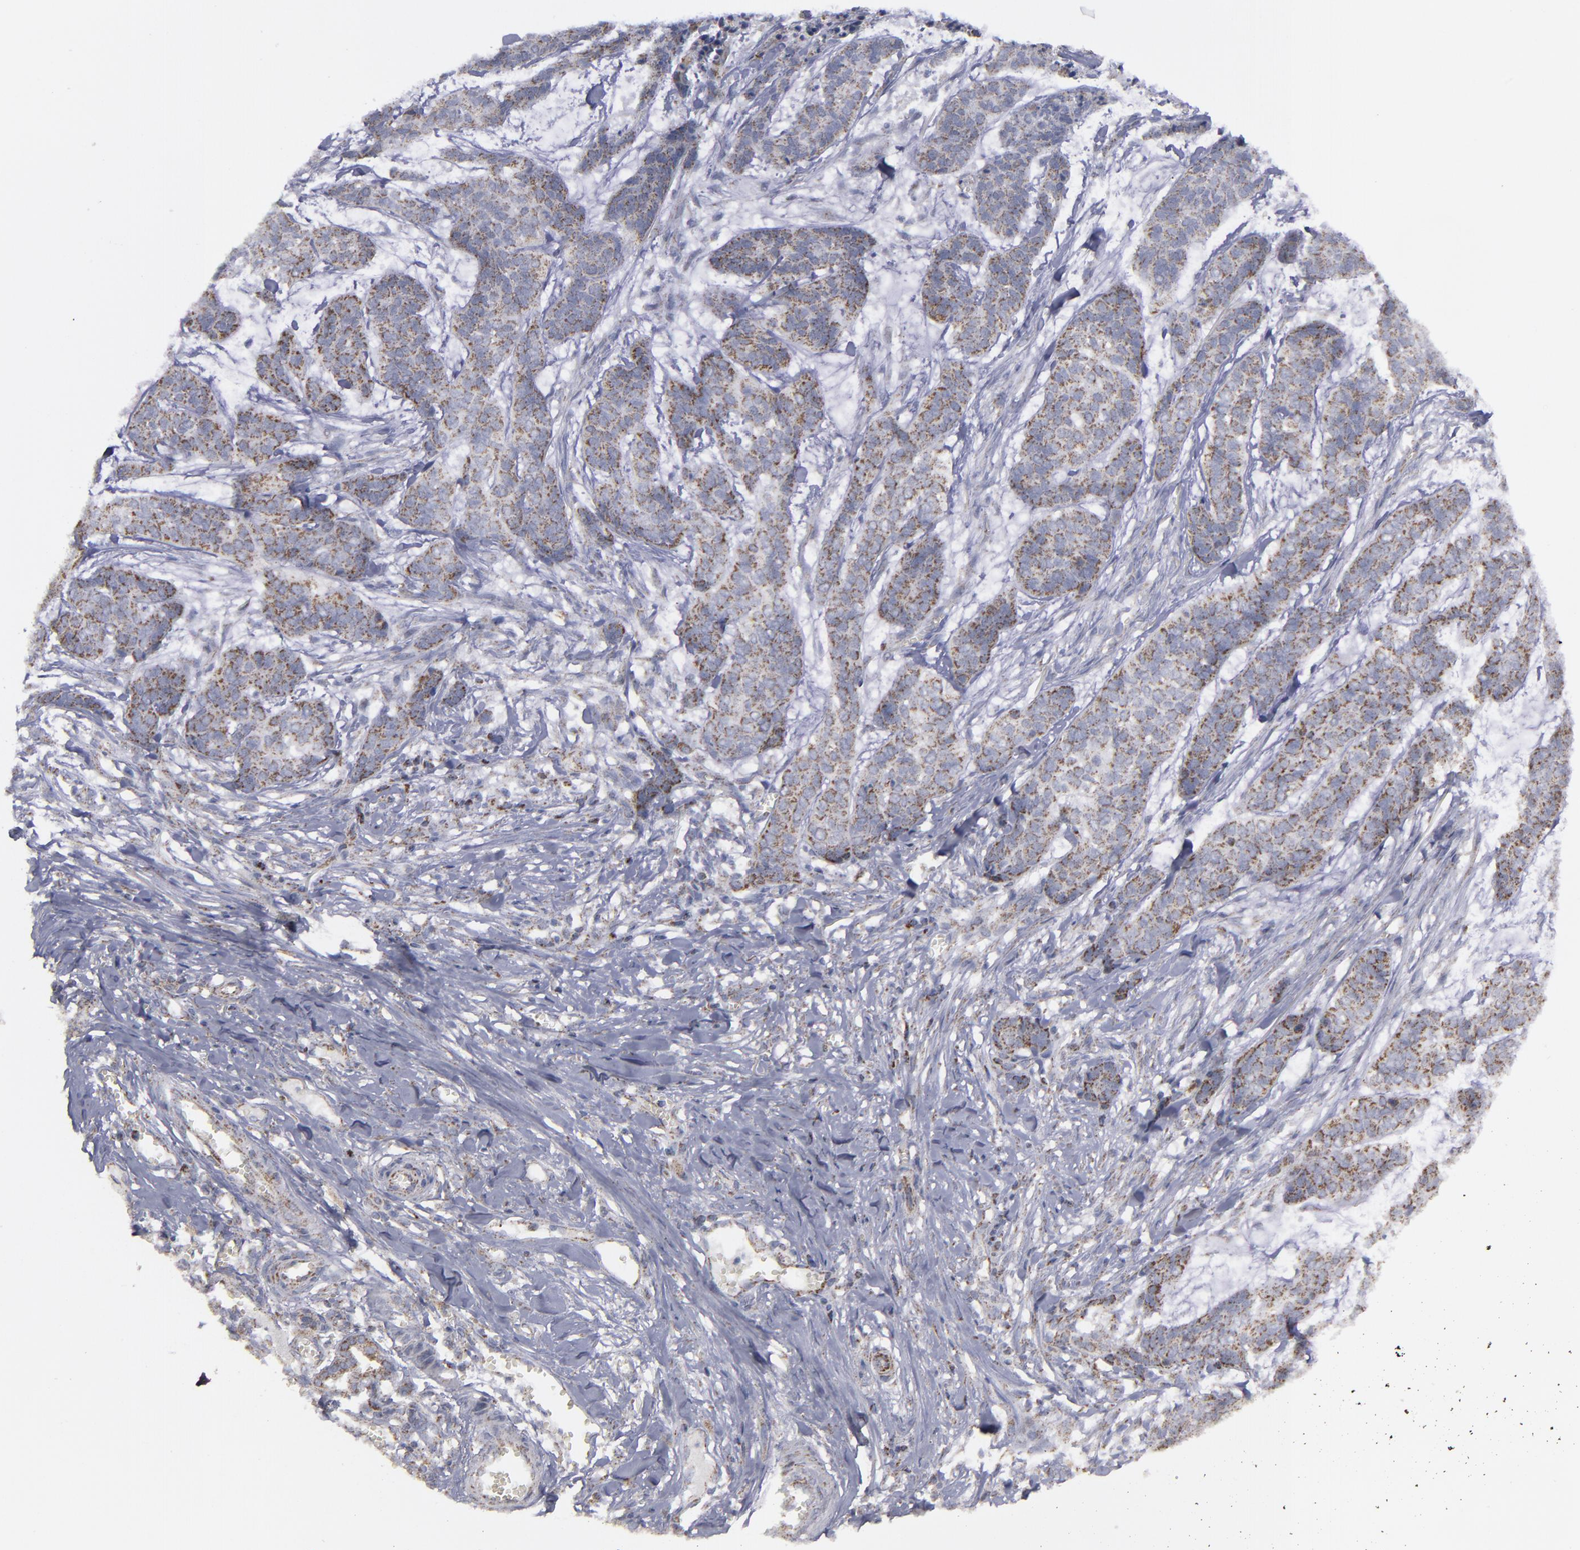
{"staining": {"intensity": "moderate", "quantity": "25%-75%", "location": "cytoplasmic/membranous"}, "tissue": "skin cancer", "cell_type": "Tumor cells", "image_type": "cancer", "snomed": [{"axis": "morphology", "description": "Basal cell carcinoma"}, {"axis": "topography", "description": "Skin"}], "caption": "Immunohistochemistry (IHC) micrograph of skin cancer (basal cell carcinoma) stained for a protein (brown), which reveals medium levels of moderate cytoplasmic/membranous staining in approximately 25%-75% of tumor cells.", "gene": "MYOM2", "patient": {"sex": "female", "age": 64}}